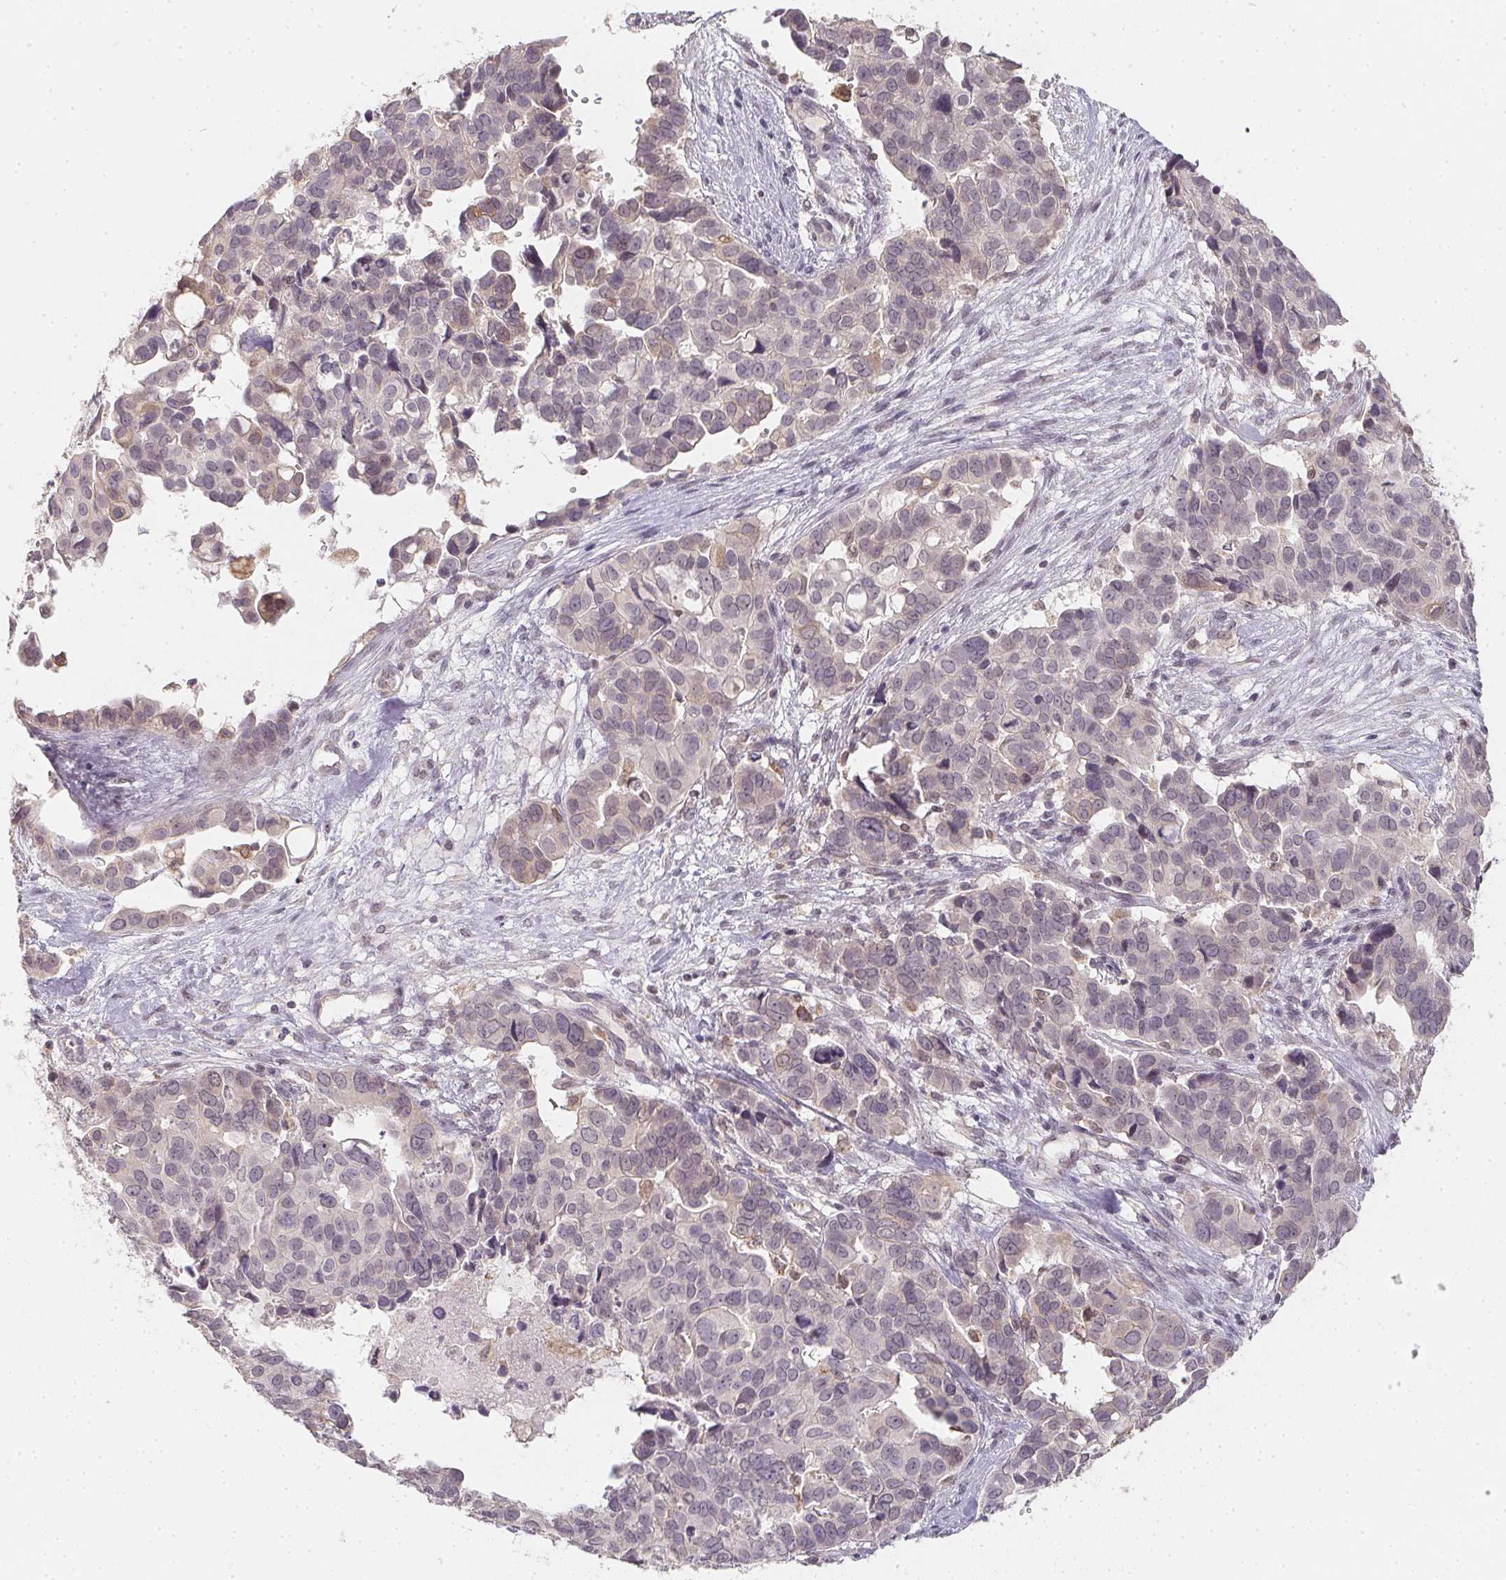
{"staining": {"intensity": "negative", "quantity": "none", "location": "none"}, "tissue": "ovarian cancer", "cell_type": "Tumor cells", "image_type": "cancer", "snomed": [{"axis": "morphology", "description": "Carcinoma, endometroid"}, {"axis": "topography", "description": "Ovary"}], "caption": "Protein analysis of endometroid carcinoma (ovarian) demonstrates no significant staining in tumor cells.", "gene": "SOAT1", "patient": {"sex": "female", "age": 78}}